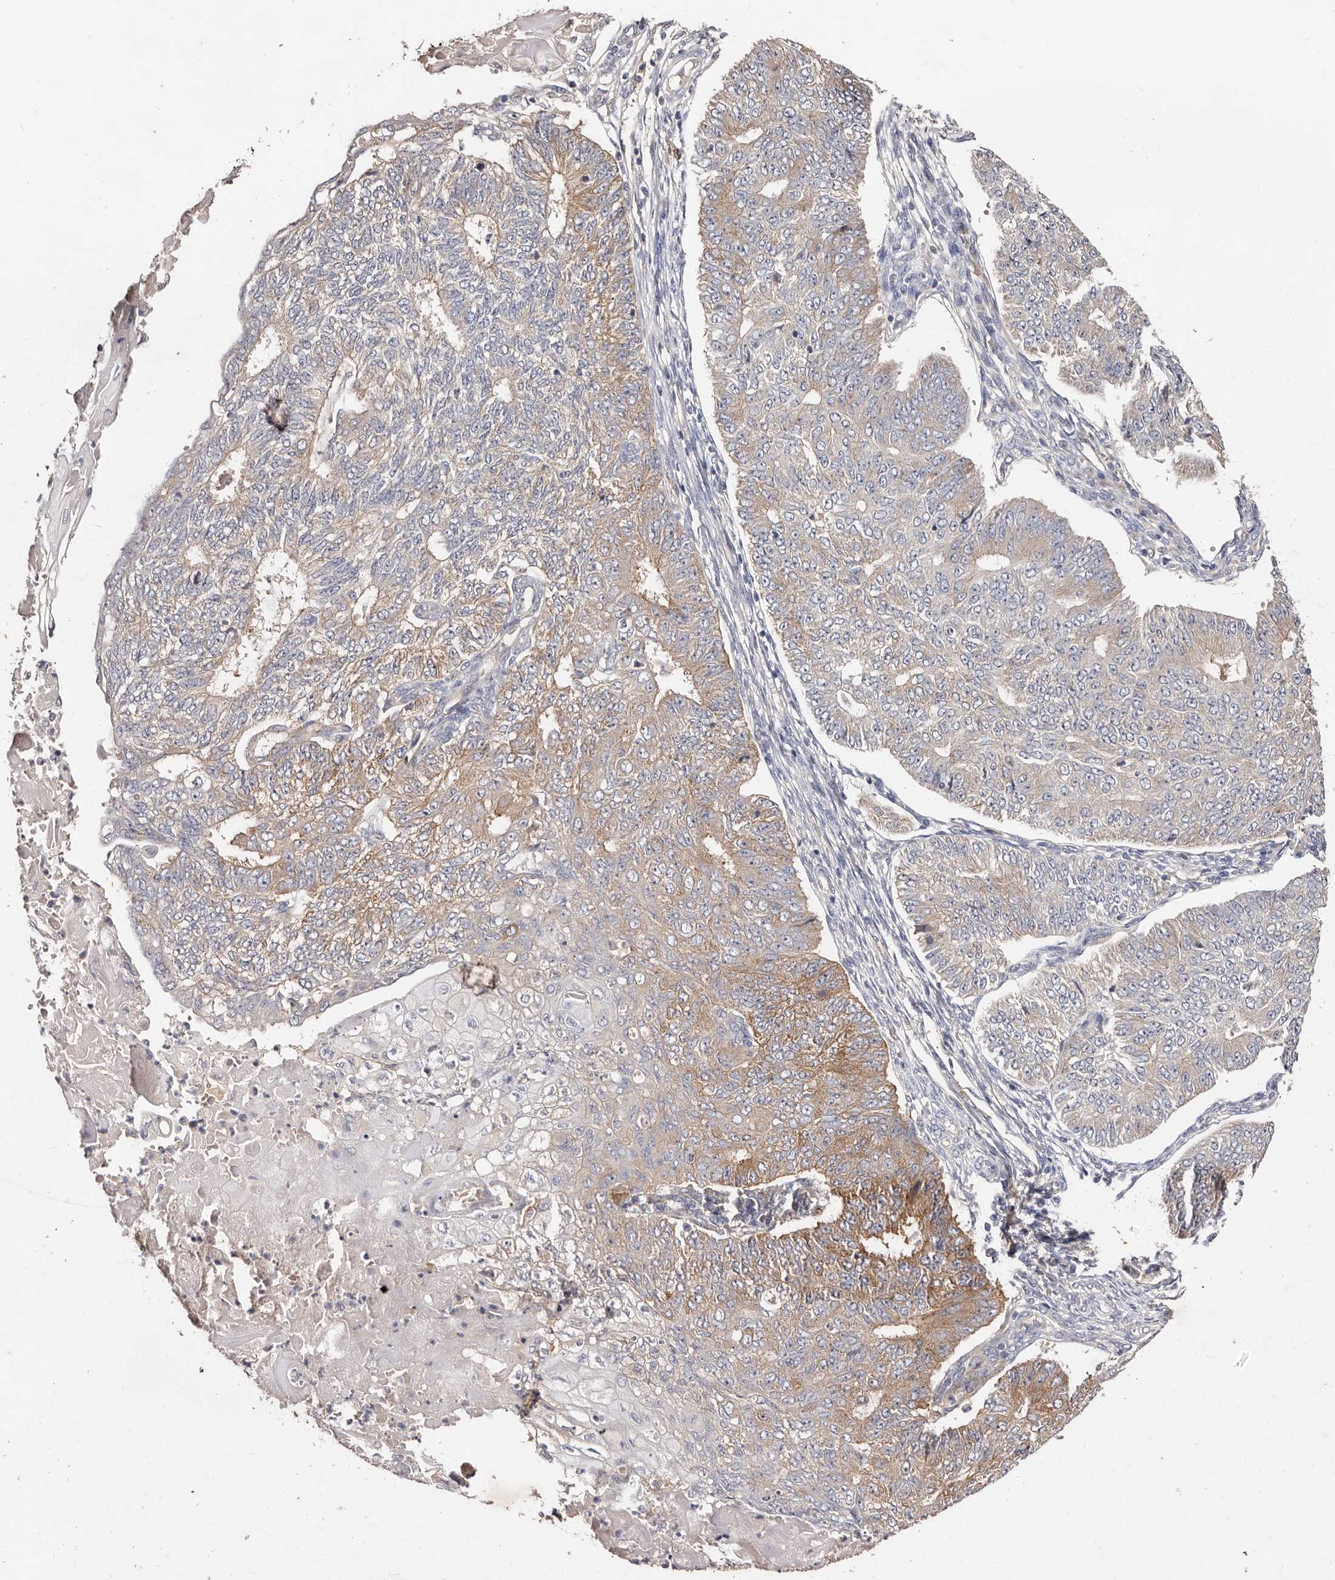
{"staining": {"intensity": "moderate", "quantity": ">75%", "location": "cytoplasmic/membranous"}, "tissue": "endometrial cancer", "cell_type": "Tumor cells", "image_type": "cancer", "snomed": [{"axis": "morphology", "description": "Adenocarcinoma, NOS"}, {"axis": "topography", "description": "Endometrium"}], "caption": "Adenocarcinoma (endometrial) tissue shows moderate cytoplasmic/membranous staining in approximately >75% of tumor cells", "gene": "LTV1", "patient": {"sex": "female", "age": 32}}